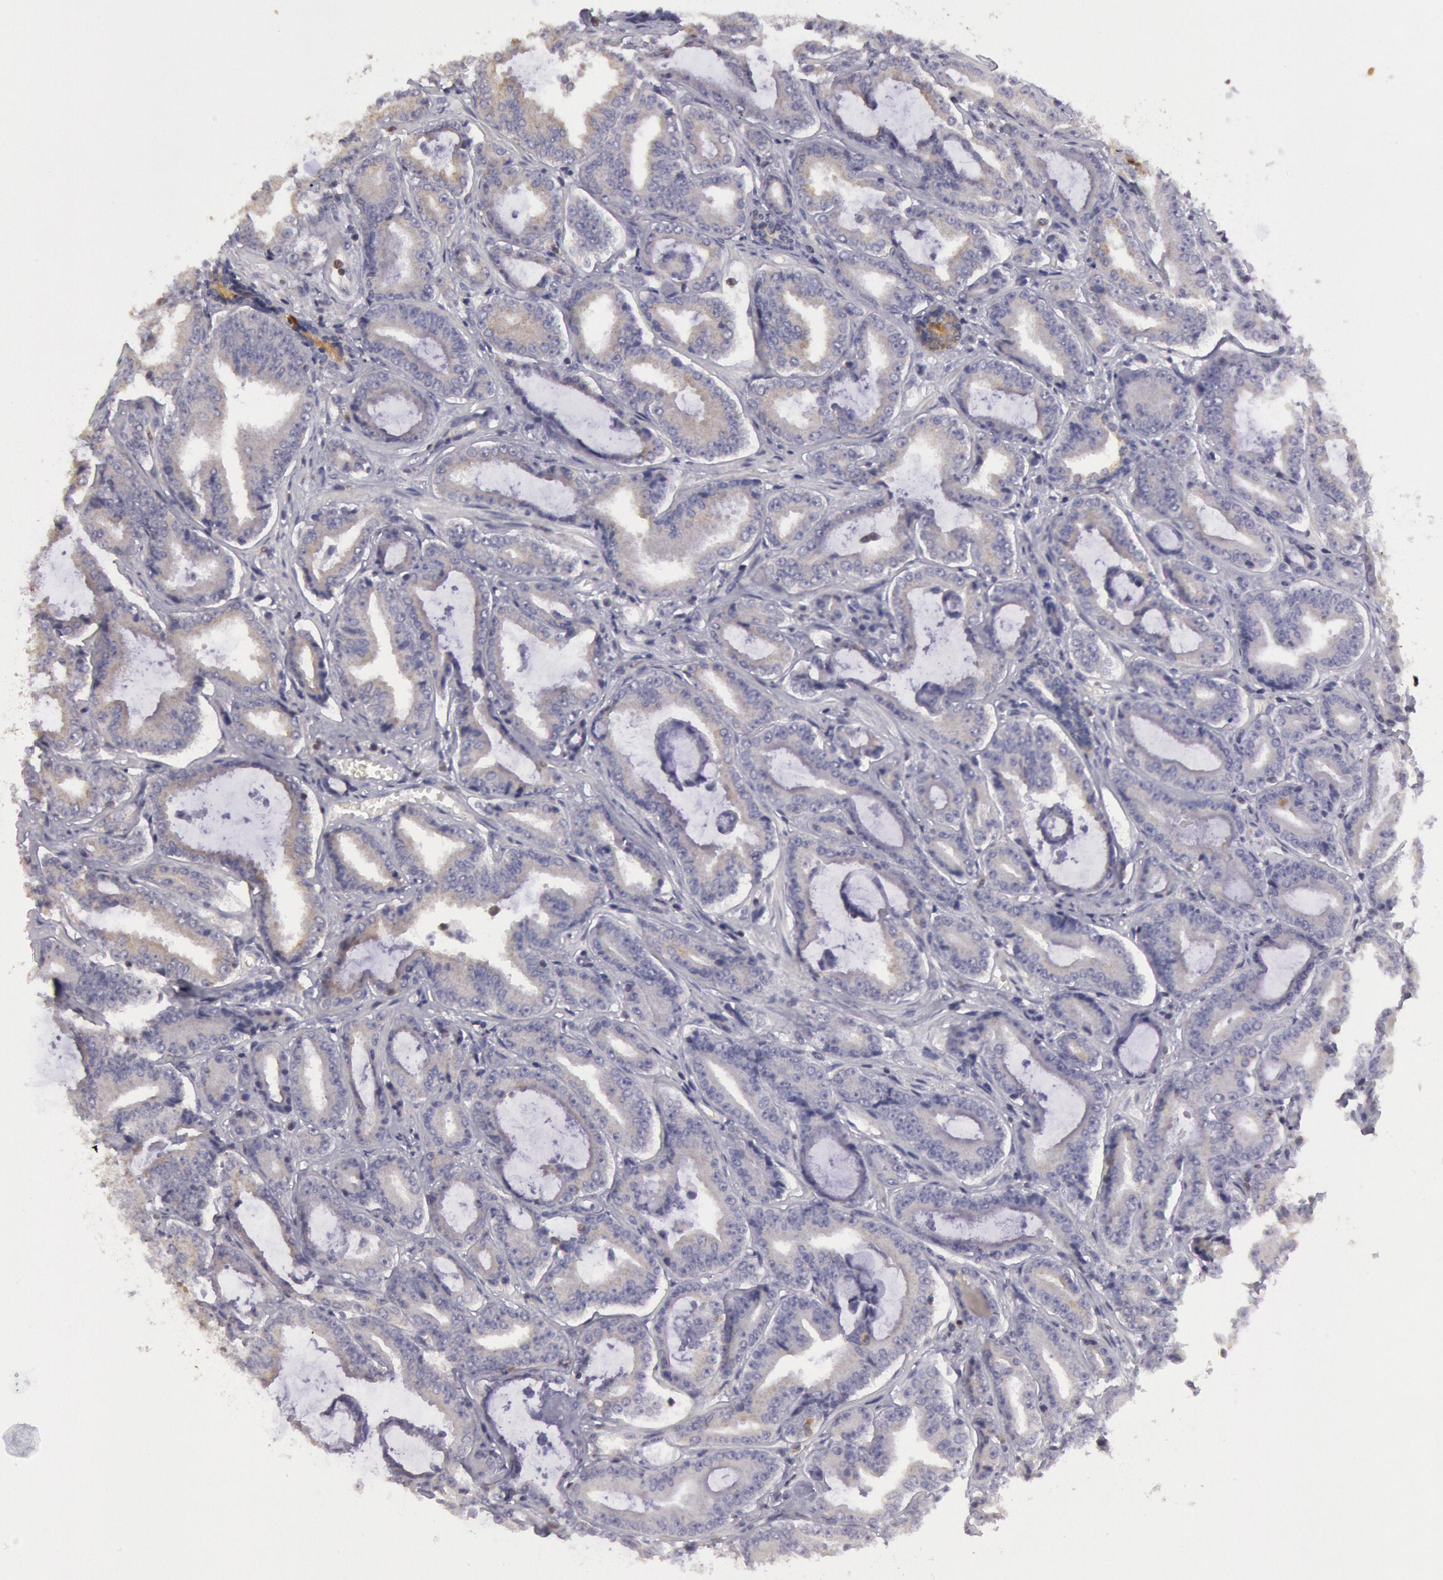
{"staining": {"intensity": "negative", "quantity": "none", "location": "none"}, "tissue": "prostate cancer", "cell_type": "Tumor cells", "image_type": "cancer", "snomed": [{"axis": "morphology", "description": "Adenocarcinoma, Low grade"}, {"axis": "topography", "description": "Prostate"}], "caption": "Tumor cells are negative for protein expression in human prostate cancer (low-grade adenocarcinoma). The staining is performed using DAB (3,3'-diaminobenzidine) brown chromogen with nuclei counter-stained in using hematoxylin.", "gene": "RAB27A", "patient": {"sex": "male", "age": 65}}